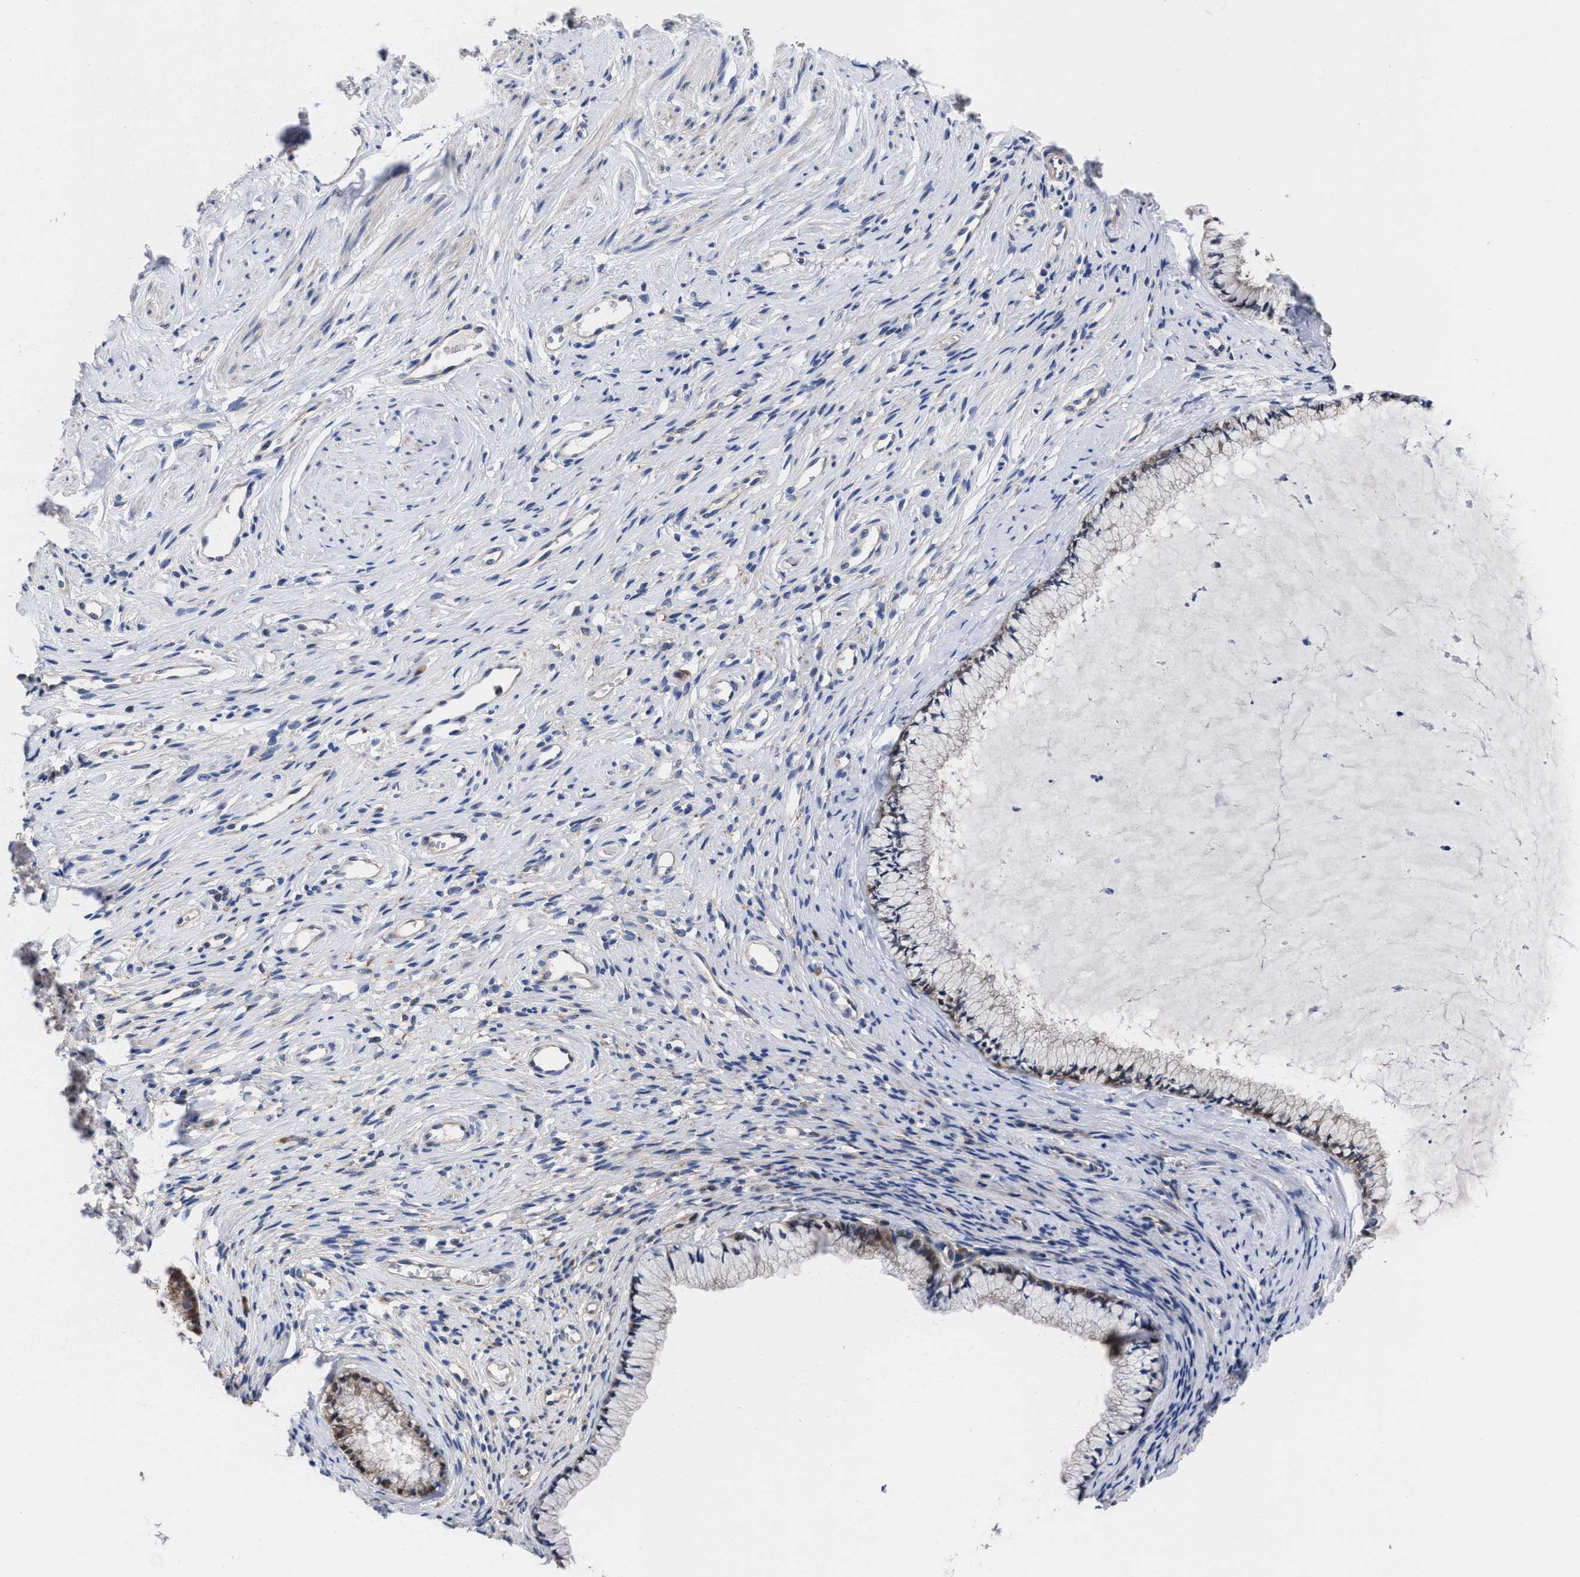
{"staining": {"intensity": "moderate", "quantity": "<25%", "location": "cytoplasmic/membranous"}, "tissue": "cervix", "cell_type": "Glandular cells", "image_type": "normal", "snomed": [{"axis": "morphology", "description": "Normal tissue, NOS"}, {"axis": "topography", "description": "Cervix"}], "caption": "The immunohistochemical stain labels moderate cytoplasmic/membranous positivity in glandular cells of benign cervix.", "gene": "TXNDC17", "patient": {"sex": "female", "age": 77}}